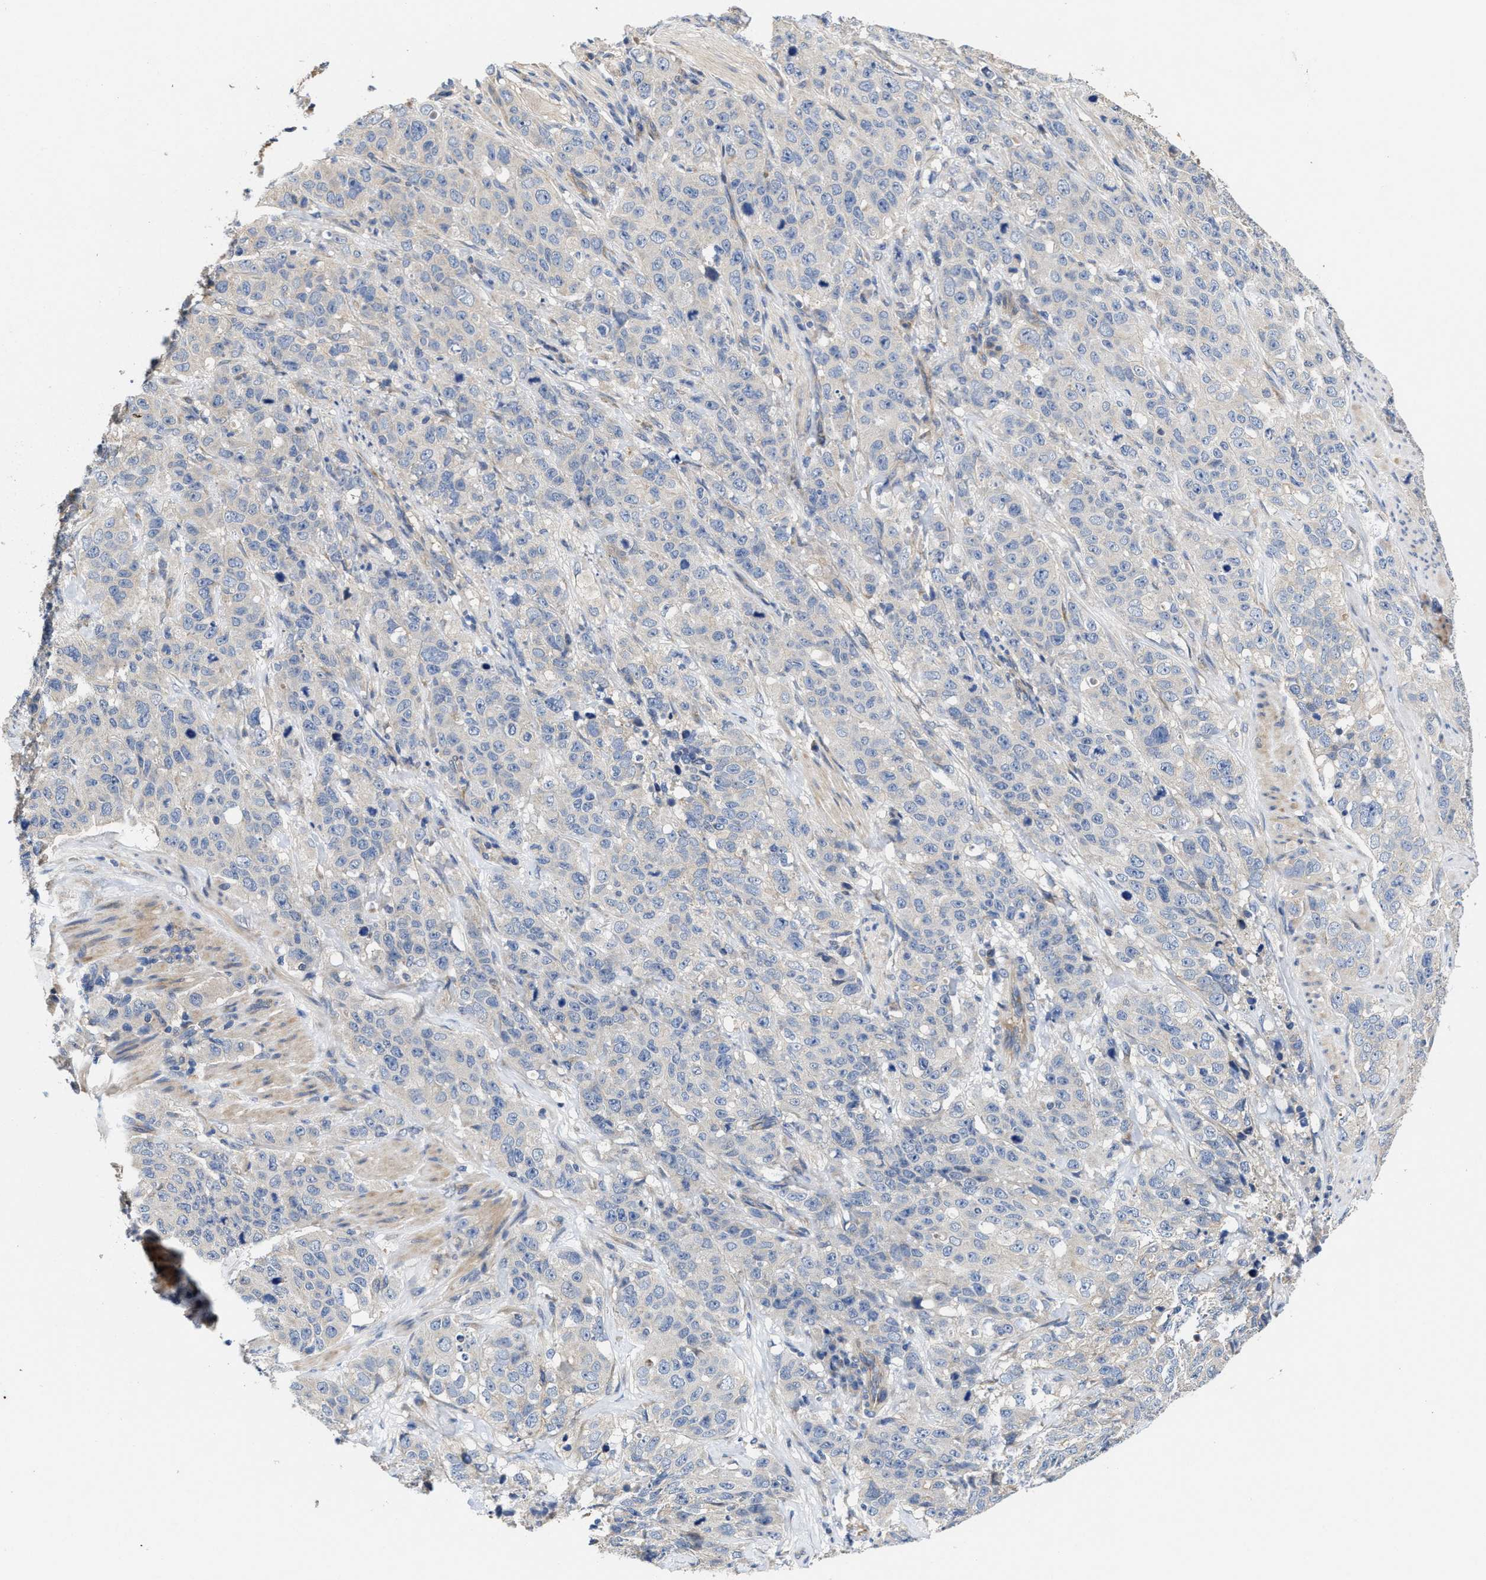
{"staining": {"intensity": "negative", "quantity": "none", "location": "none"}, "tissue": "stomach cancer", "cell_type": "Tumor cells", "image_type": "cancer", "snomed": [{"axis": "morphology", "description": "Adenocarcinoma, NOS"}, {"axis": "topography", "description": "Stomach"}], "caption": "Tumor cells show no significant staining in stomach cancer.", "gene": "TRAF6", "patient": {"sex": "male", "age": 48}}